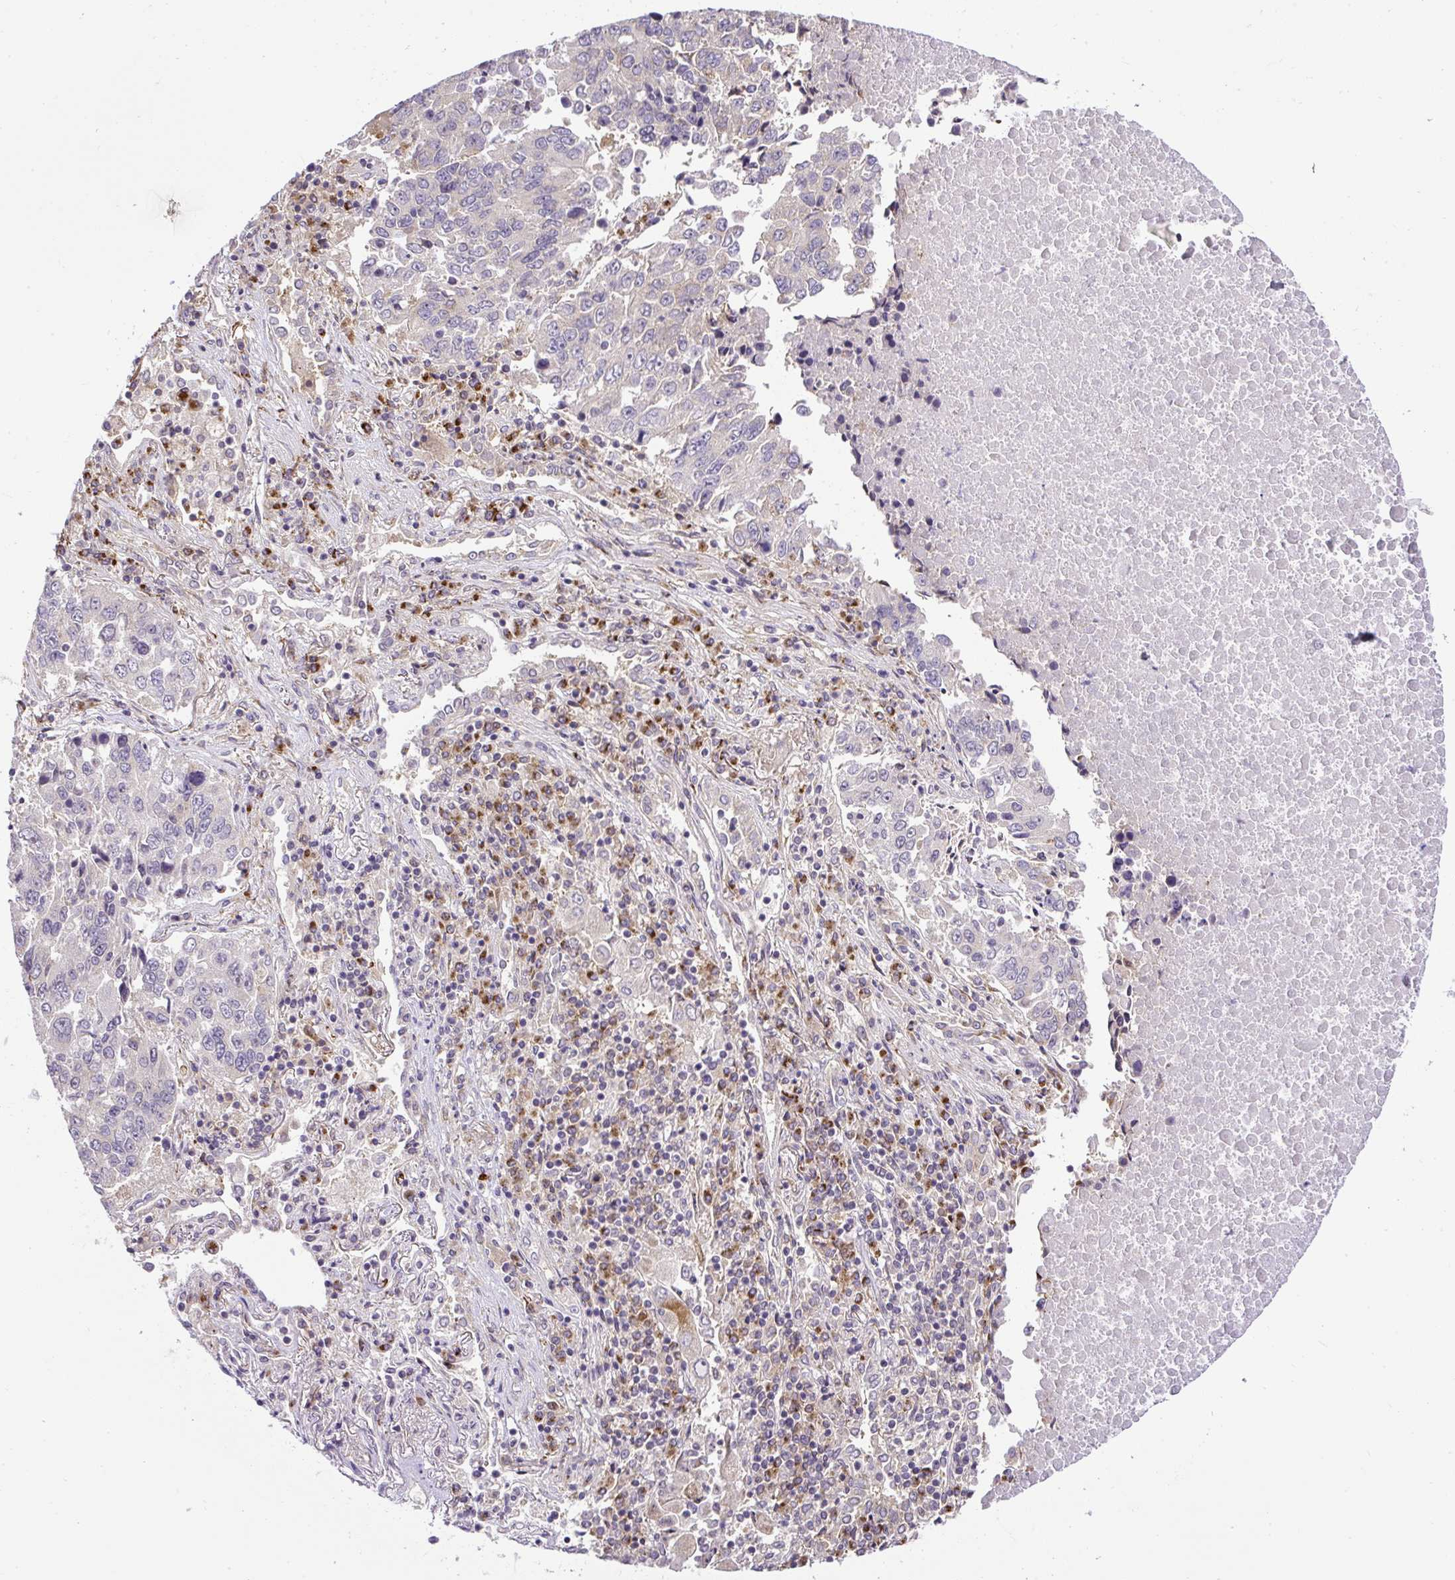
{"staining": {"intensity": "moderate", "quantity": "<25%", "location": "cytoplasmic/membranous"}, "tissue": "lung cancer", "cell_type": "Tumor cells", "image_type": "cancer", "snomed": [{"axis": "morphology", "description": "Squamous cell carcinoma, NOS"}, {"axis": "topography", "description": "Lung"}], "caption": "Immunohistochemistry staining of lung cancer (squamous cell carcinoma), which displays low levels of moderate cytoplasmic/membranous expression in approximately <25% of tumor cells indicating moderate cytoplasmic/membranous protein staining. The staining was performed using DAB (3,3'-diaminobenzidine) (brown) for protein detection and nuclei were counterstained in hematoxylin (blue).", "gene": "SMC4", "patient": {"sex": "female", "age": 66}}